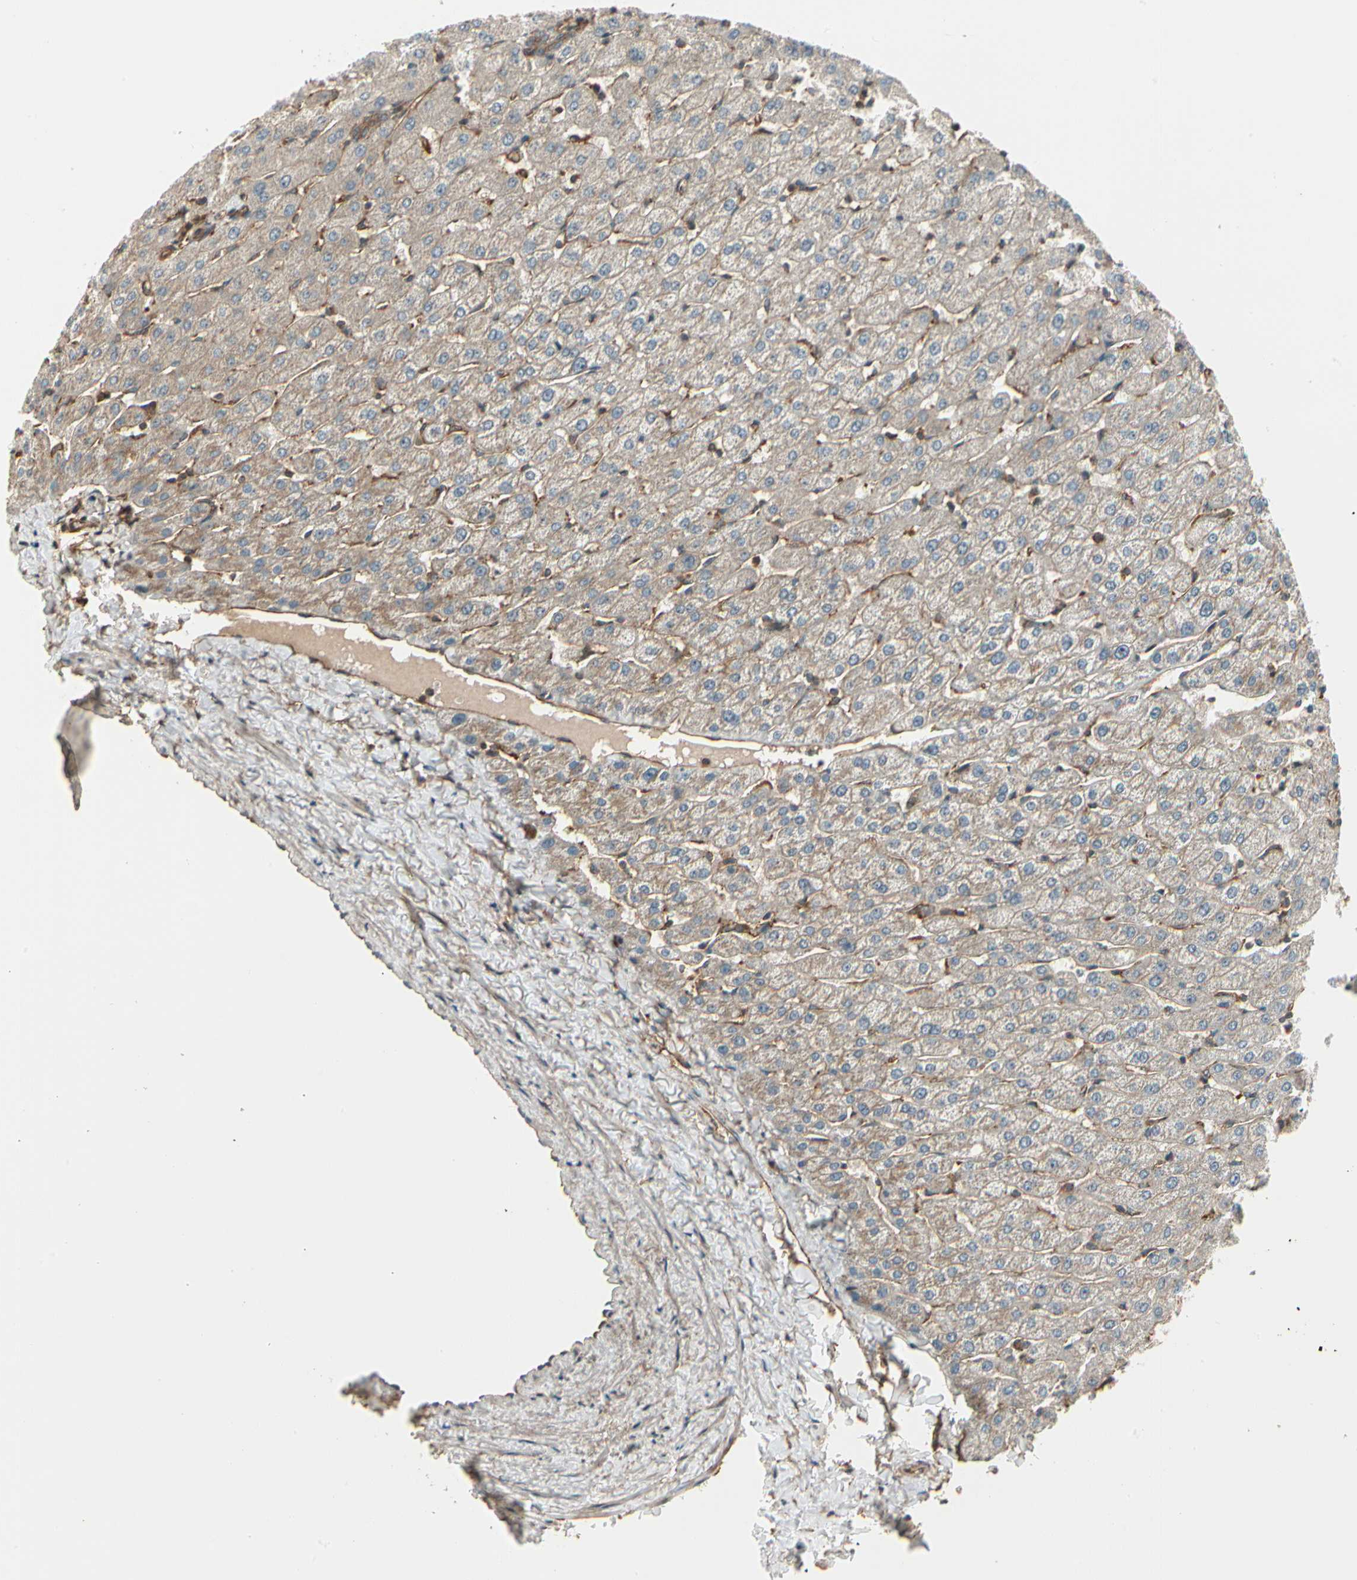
{"staining": {"intensity": "weak", "quantity": ">75%", "location": "cytoplasmic/membranous"}, "tissue": "liver", "cell_type": "Cholangiocytes", "image_type": "normal", "snomed": [{"axis": "morphology", "description": "Normal tissue, NOS"}, {"axis": "morphology", "description": "Fibrosis, NOS"}, {"axis": "topography", "description": "Liver"}], "caption": "Immunohistochemistry (IHC) of benign human liver shows low levels of weak cytoplasmic/membranous expression in about >75% of cholangiocytes.", "gene": "FKBP15", "patient": {"sex": "female", "age": 29}}